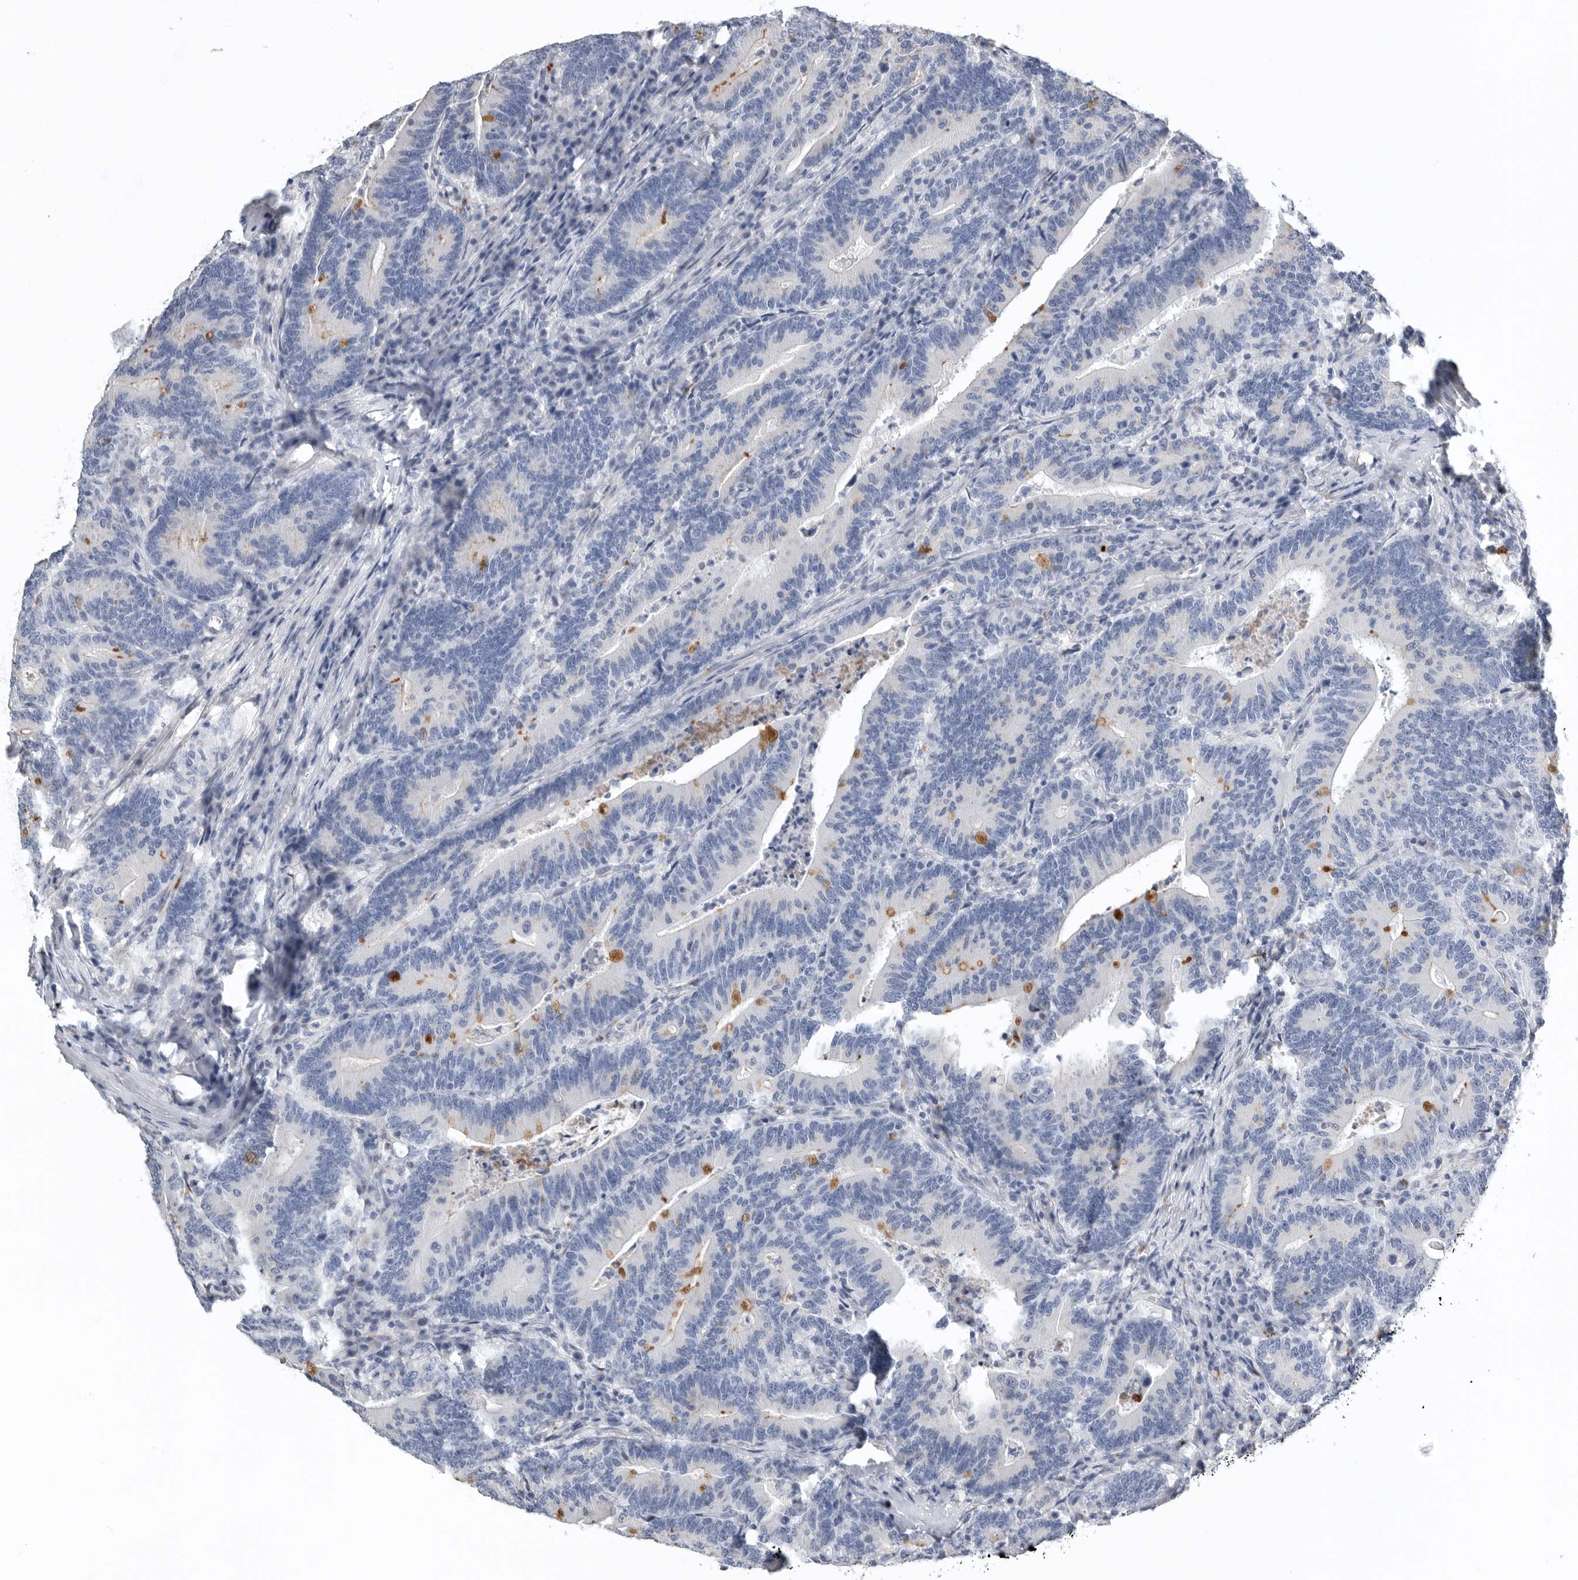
{"staining": {"intensity": "moderate", "quantity": "<25%", "location": "cytoplasmic/membranous"}, "tissue": "colorectal cancer", "cell_type": "Tumor cells", "image_type": "cancer", "snomed": [{"axis": "morphology", "description": "Adenocarcinoma, NOS"}, {"axis": "topography", "description": "Colon"}], "caption": "A brown stain shows moderate cytoplasmic/membranous expression of a protein in colorectal adenocarcinoma tumor cells.", "gene": "TIMP1", "patient": {"sex": "female", "age": 66}}